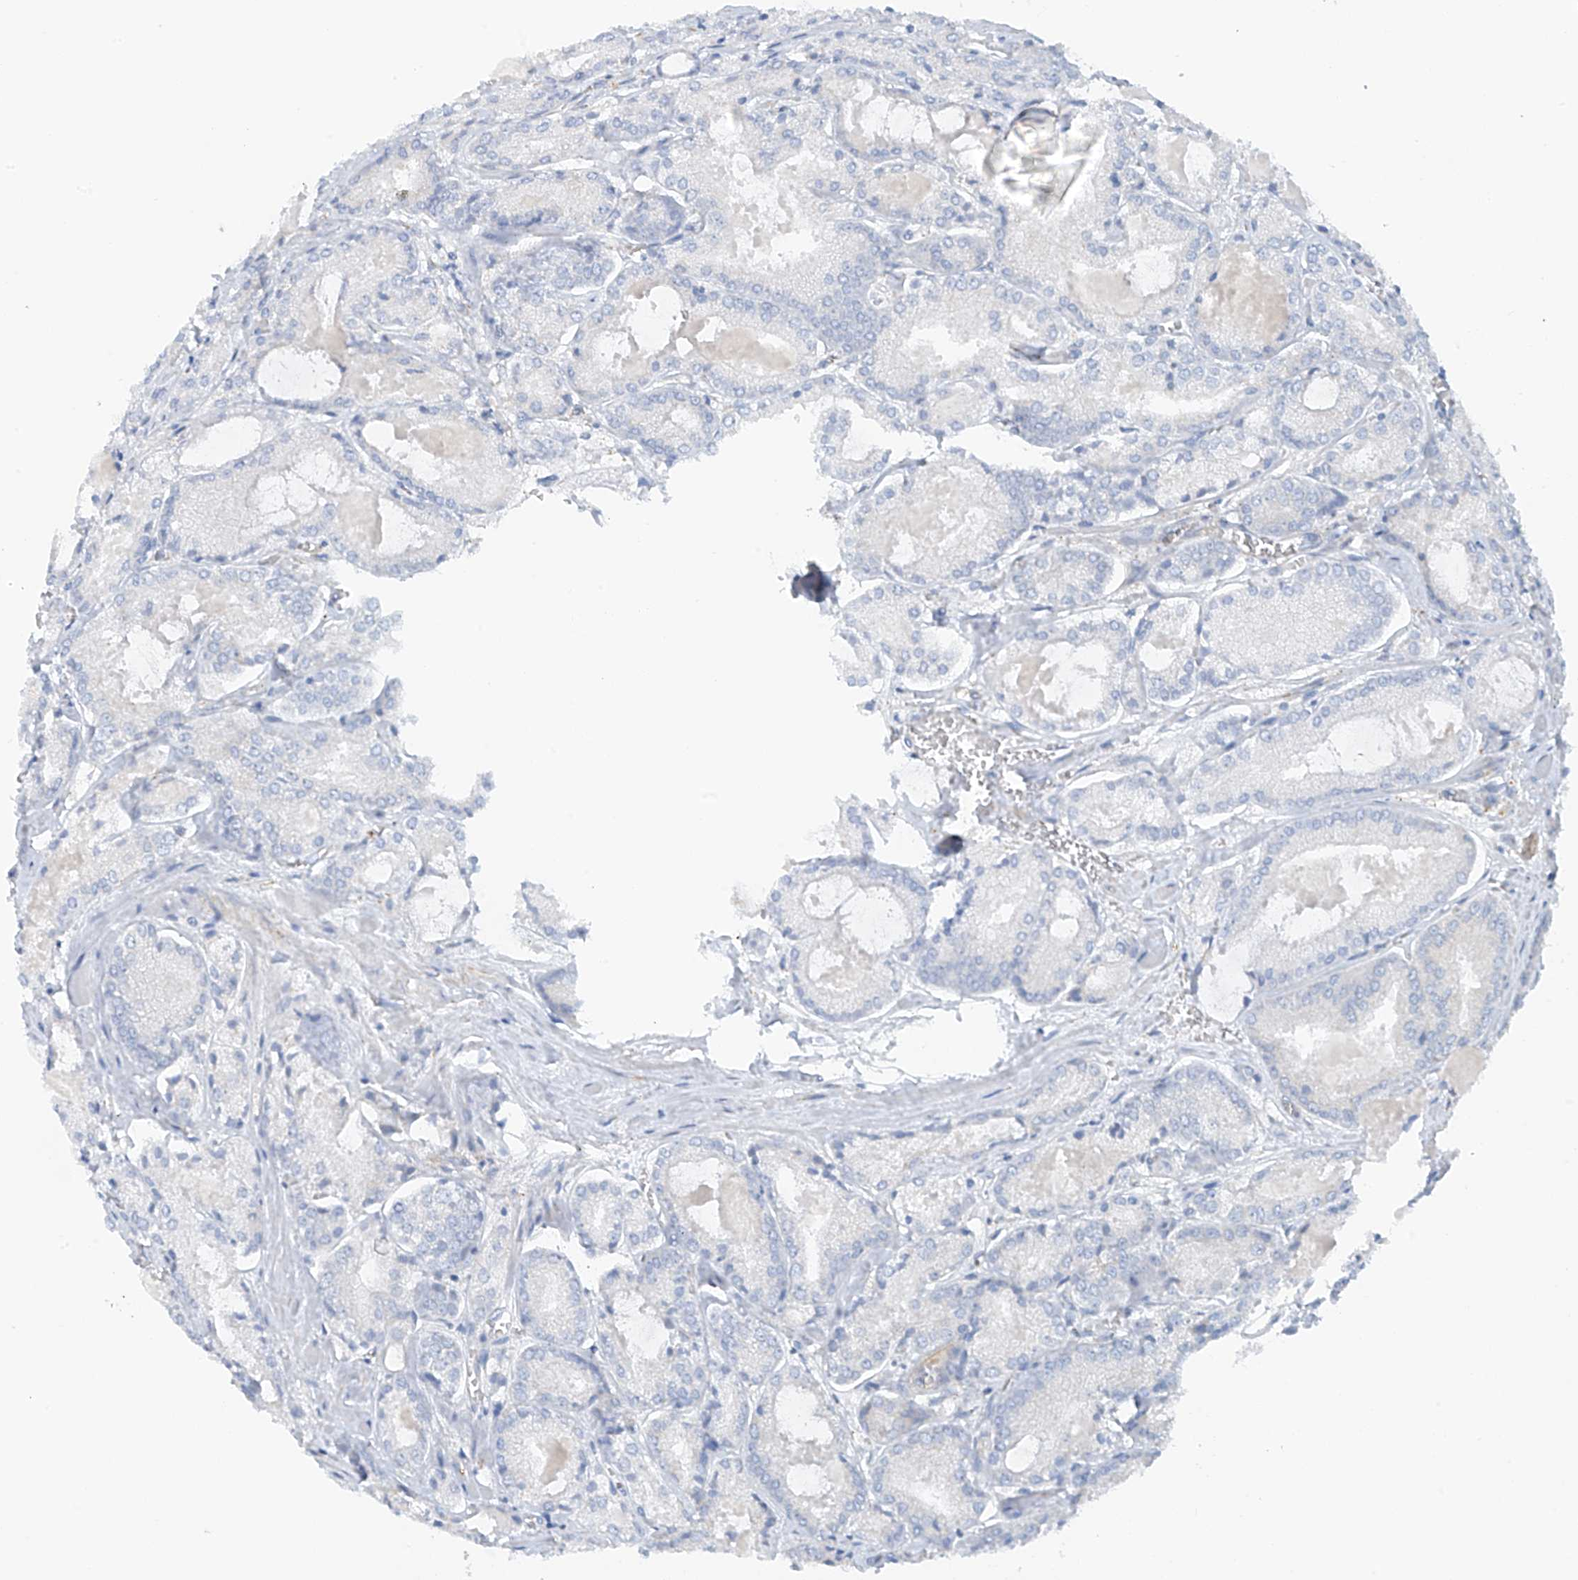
{"staining": {"intensity": "negative", "quantity": "none", "location": "none"}, "tissue": "prostate cancer", "cell_type": "Tumor cells", "image_type": "cancer", "snomed": [{"axis": "morphology", "description": "Adenocarcinoma, Low grade"}, {"axis": "topography", "description": "Prostate"}], "caption": "Immunohistochemistry micrograph of neoplastic tissue: prostate adenocarcinoma (low-grade) stained with DAB (3,3'-diaminobenzidine) exhibits no significant protein positivity in tumor cells.", "gene": "RCN2", "patient": {"sex": "male", "age": 67}}